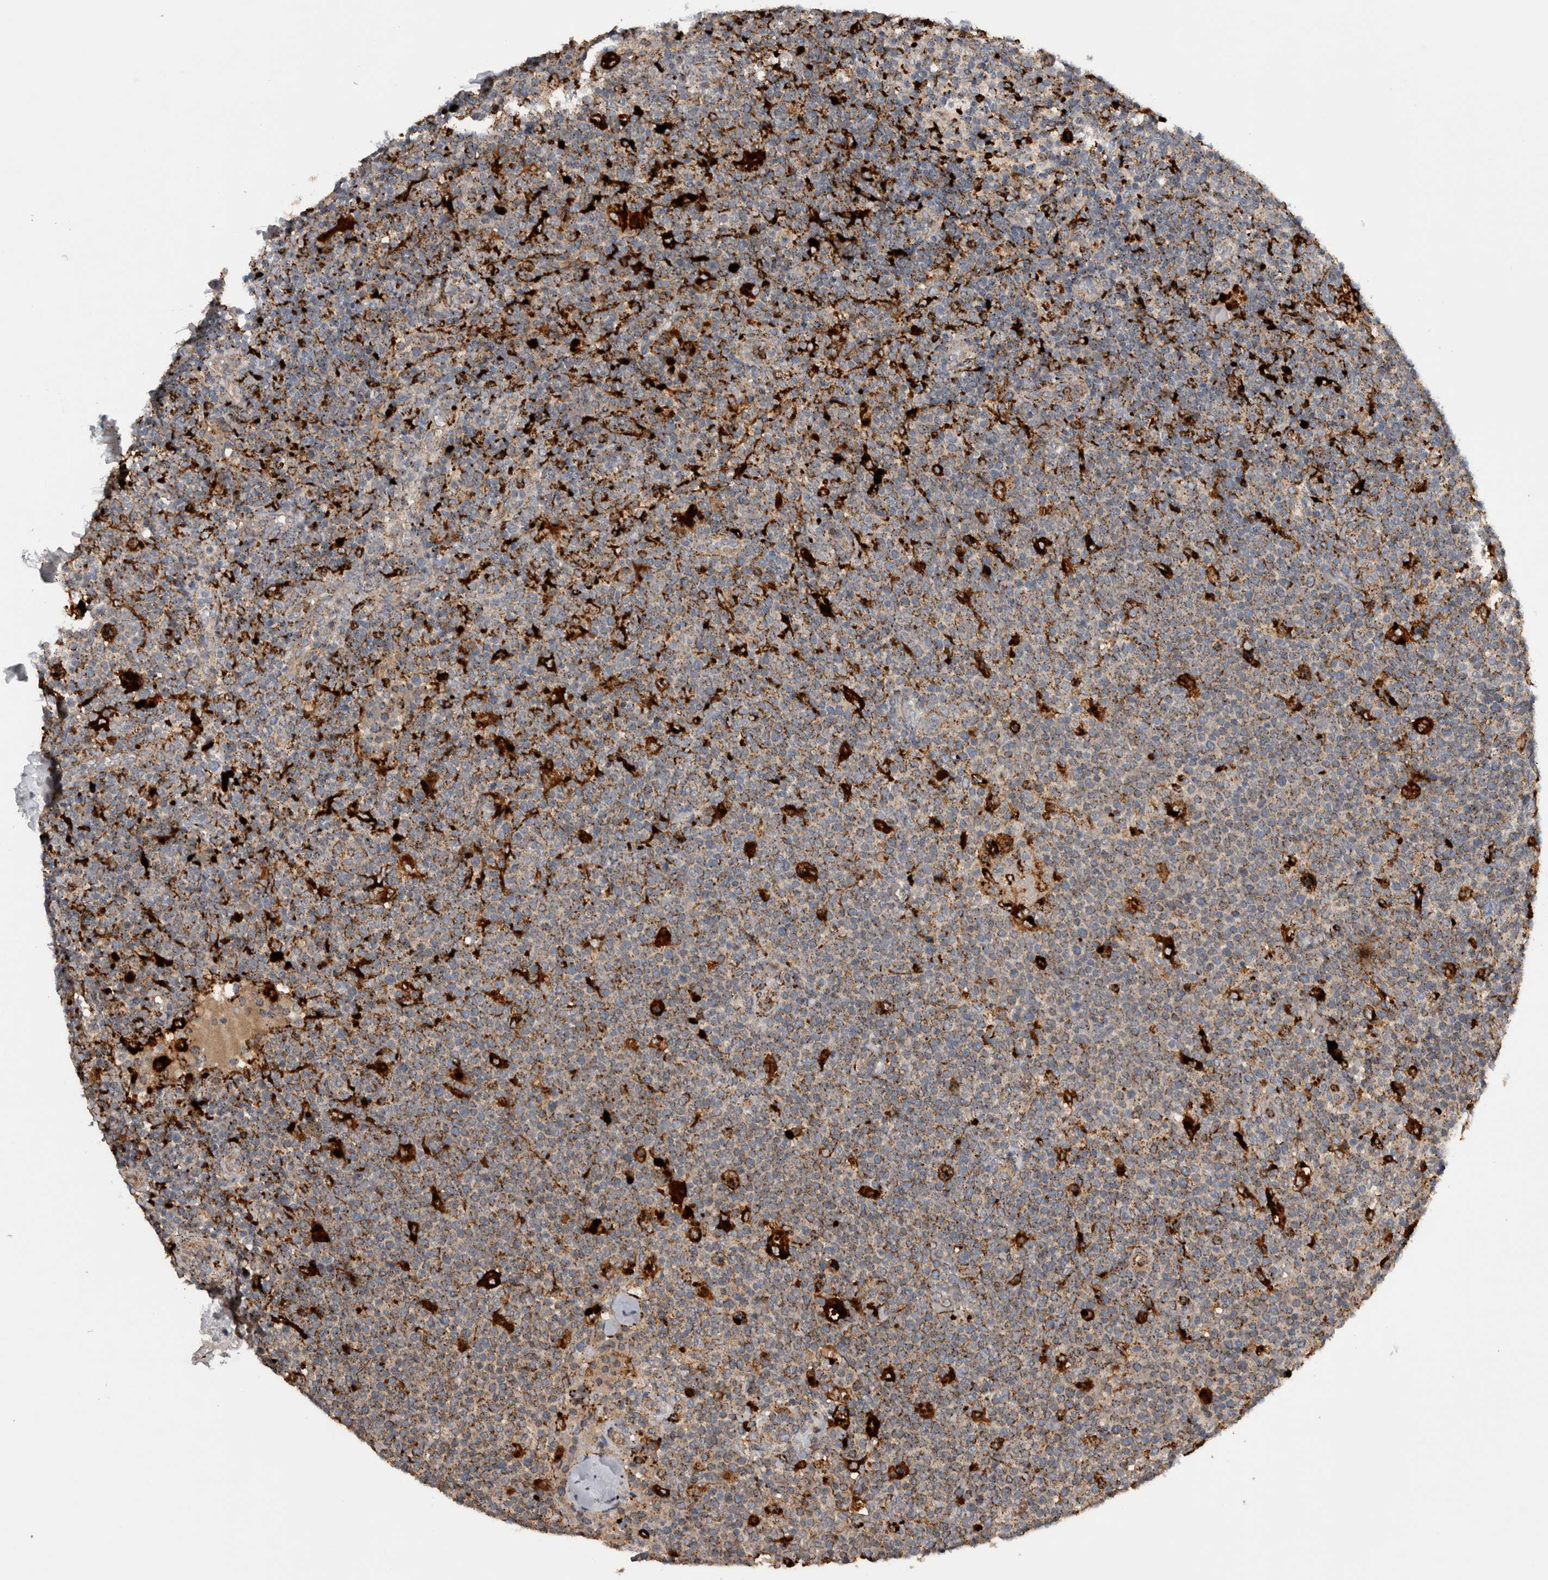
{"staining": {"intensity": "weak", "quantity": "<25%", "location": "cytoplasmic/membranous"}, "tissue": "lymphoma", "cell_type": "Tumor cells", "image_type": "cancer", "snomed": [{"axis": "morphology", "description": "Malignant lymphoma, non-Hodgkin's type, High grade"}, {"axis": "topography", "description": "Lymph node"}], "caption": "Lymphoma was stained to show a protein in brown. There is no significant positivity in tumor cells.", "gene": "CTSZ", "patient": {"sex": "male", "age": 61}}